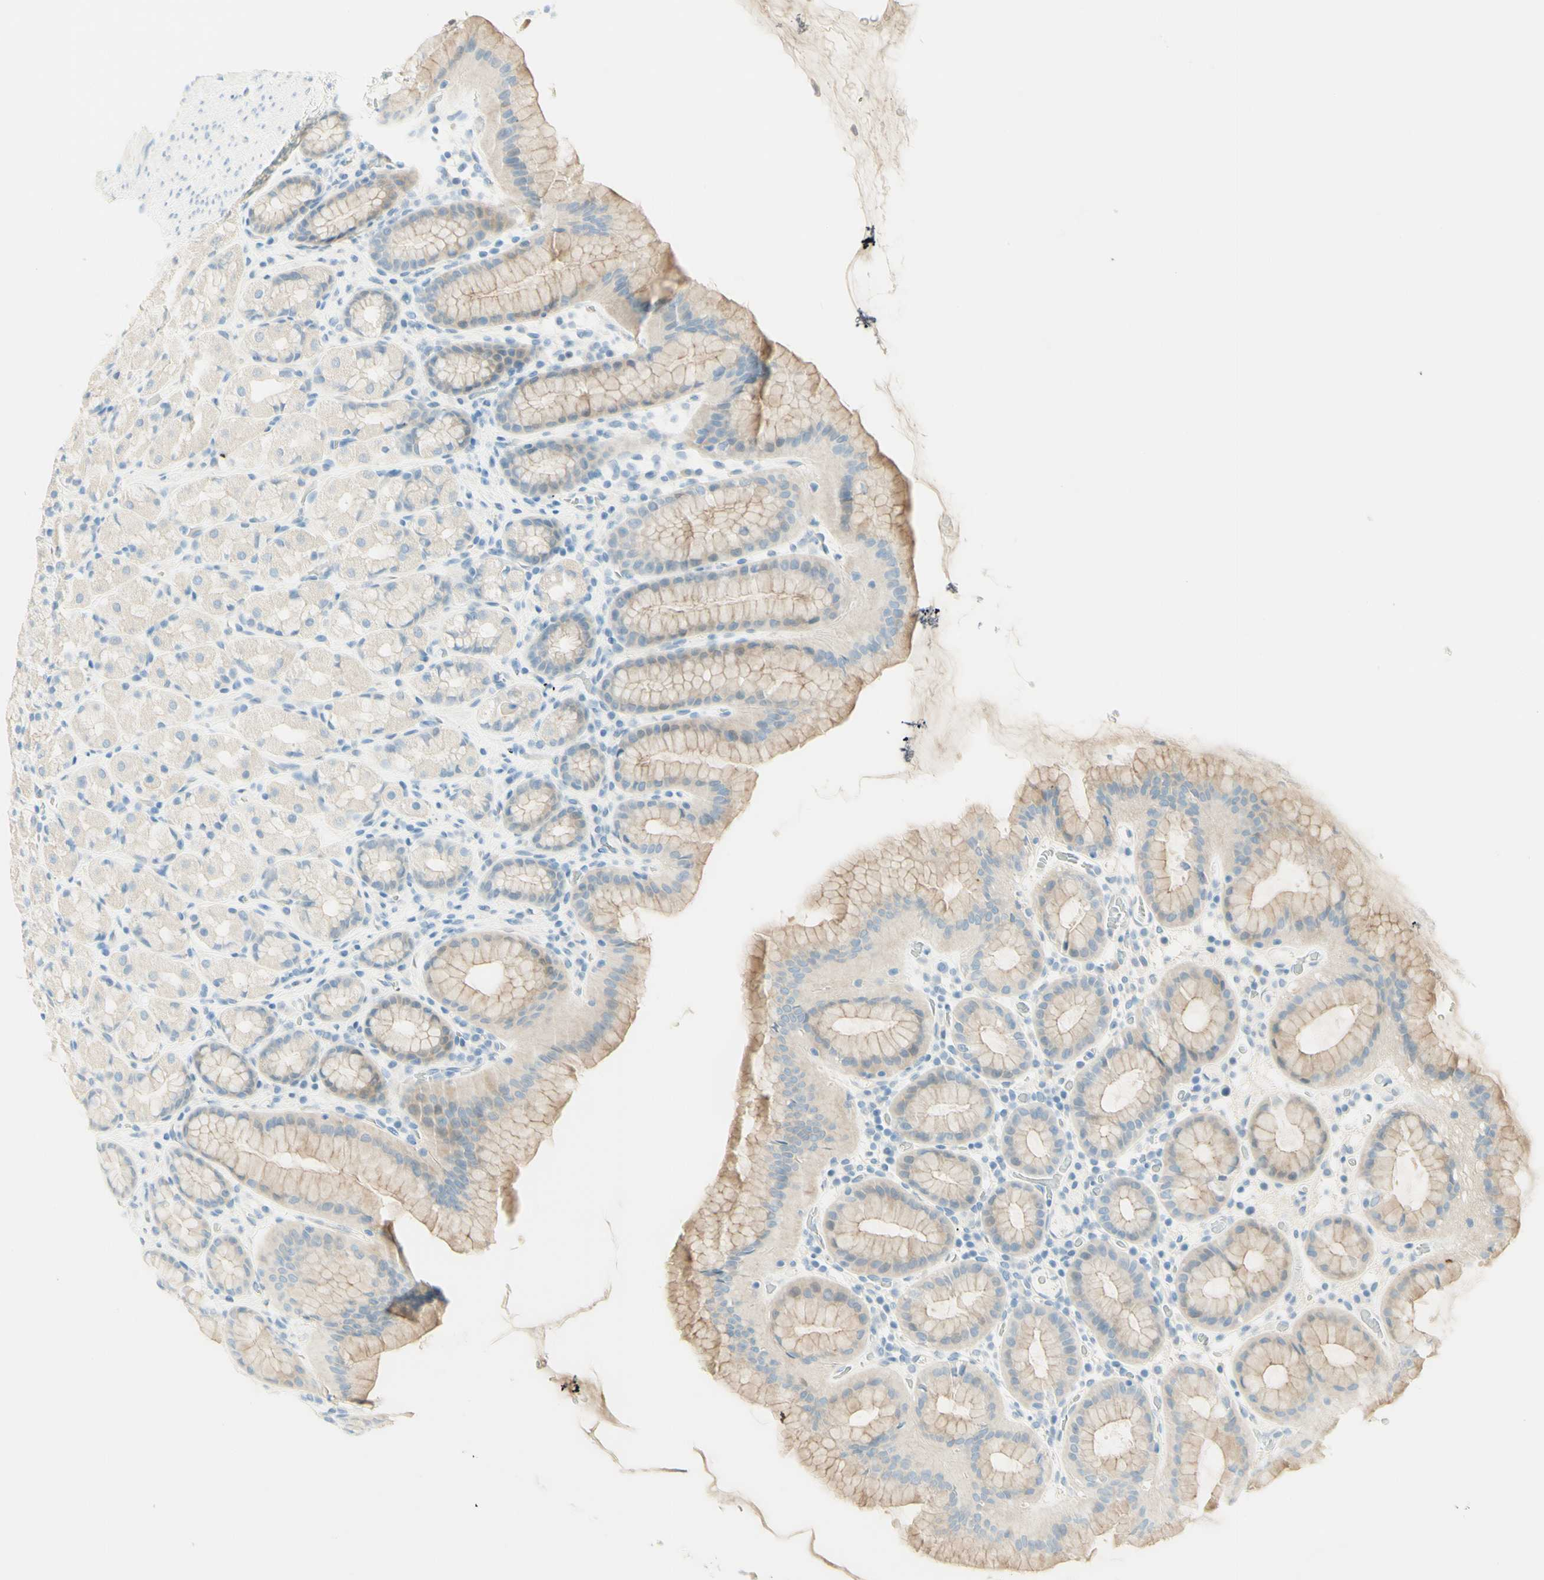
{"staining": {"intensity": "weak", "quantity": "25%-75%", "location": "cytoplasmic/membranous"}, "tissue": "stomach", "cell_type": "Glandular cells", "image_type": "normal", "snomed": [{"axis": "morphology", "description": "Normal tissue, NOS"}, {"axis": "topography", "description": "Stomach, upper"}], "caption": "This is a histology image of IHC staining of unremarkable stomach, which shows weak positivity in the cytoplasmic/membranous of glandular cells.", "gene": "TMEM132D", "patient": {"sex": "male", "age": 68}}